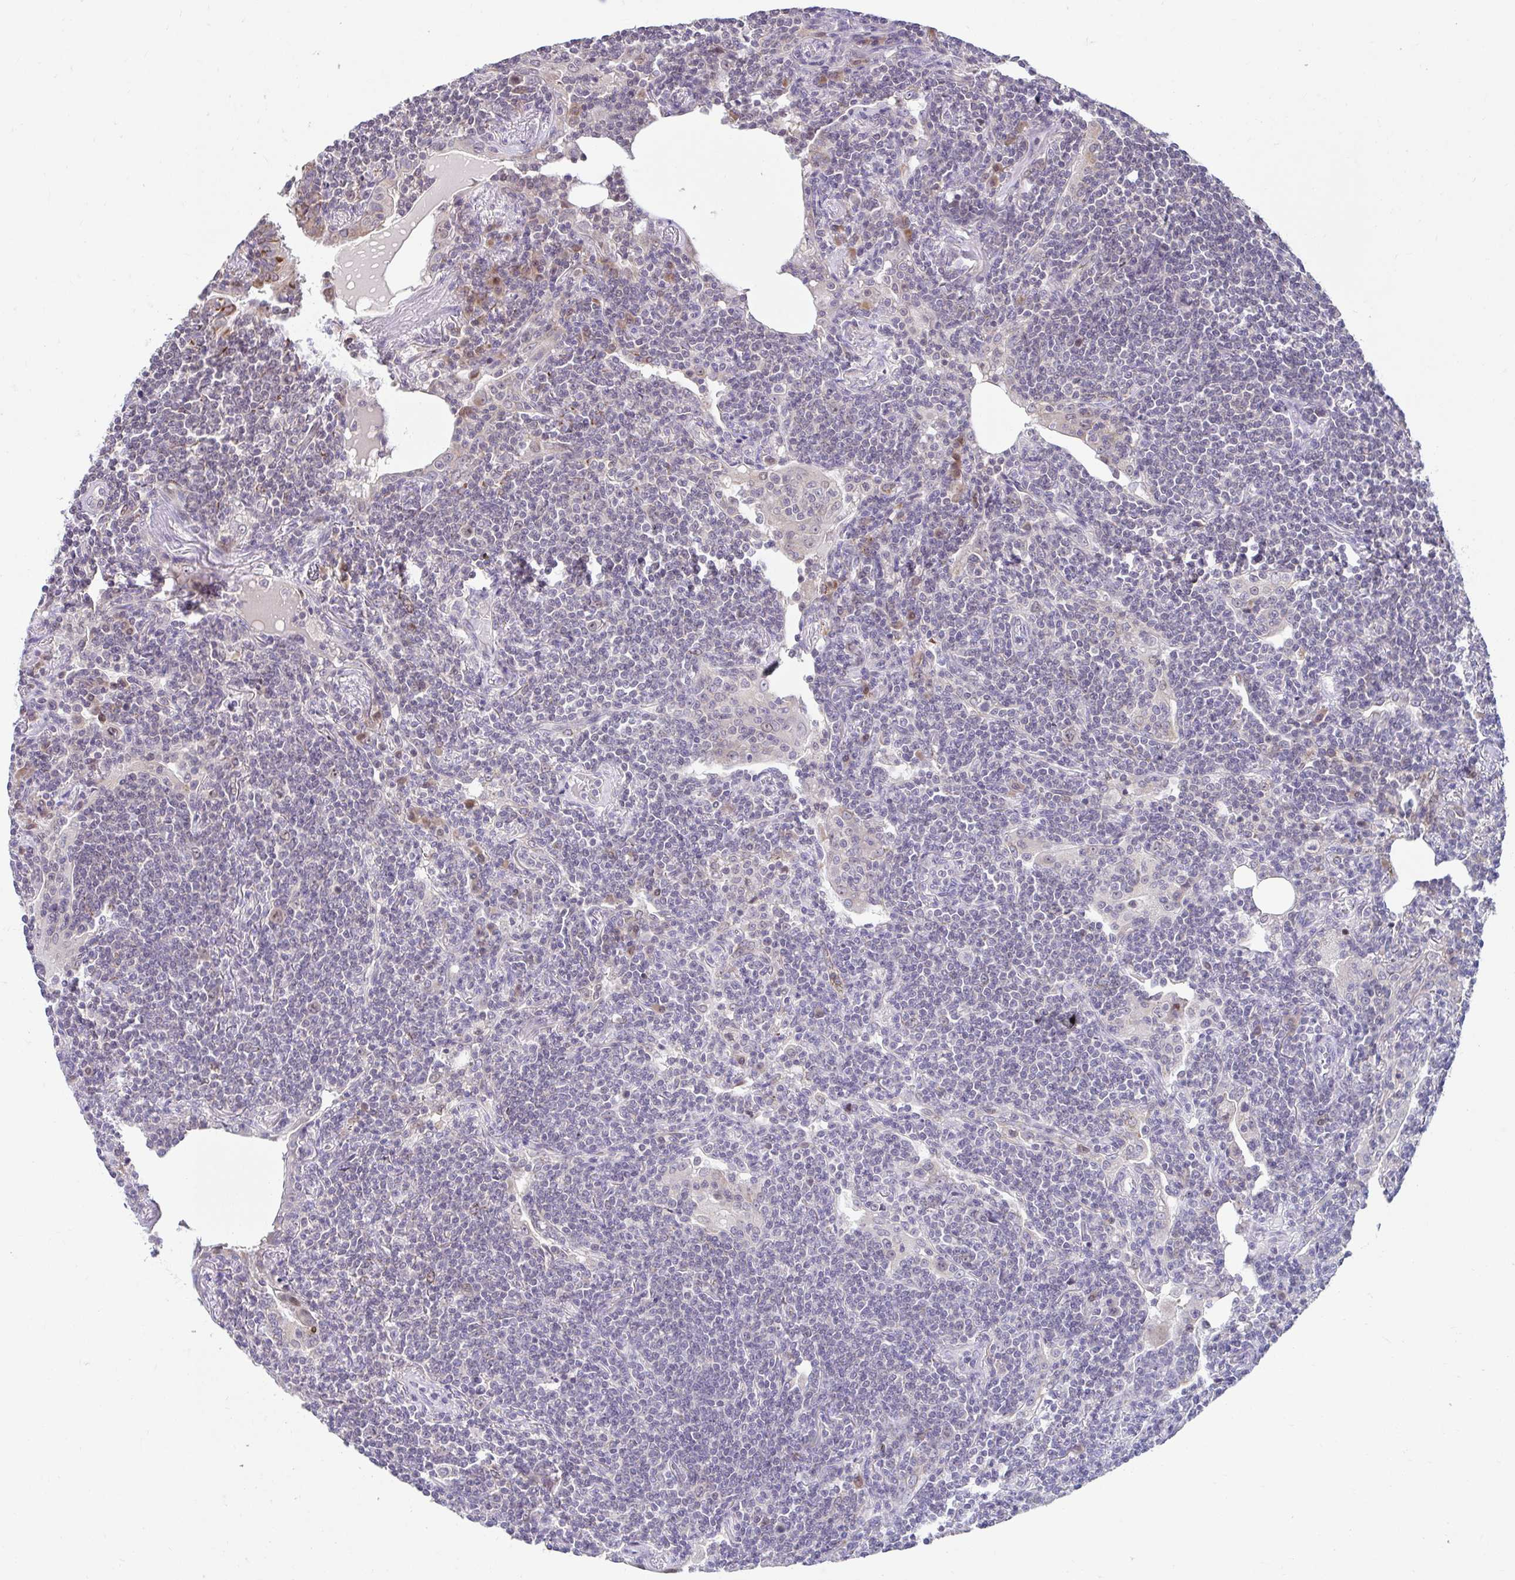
{"staining": {"intensity": "negative", "quantity": "none", "location": "none"}, "tissue": "lymphoma", "cell_type": "Tumor cells", "image_type": "cancer", "snomed": [{"axis": "morphology", "description": "Malignant lymphoma, non-Hodgkin's type, Low grade"}, {"axis": "topography", "description": "Lung"}], "caption": "A histopathology image of human malignant lymphoma, non-Hodgkin's type (low-grade) is negative for staining in tumor cells.", "gene": "NT5C1B", "patient": {"sex": "female", "age": 71}}